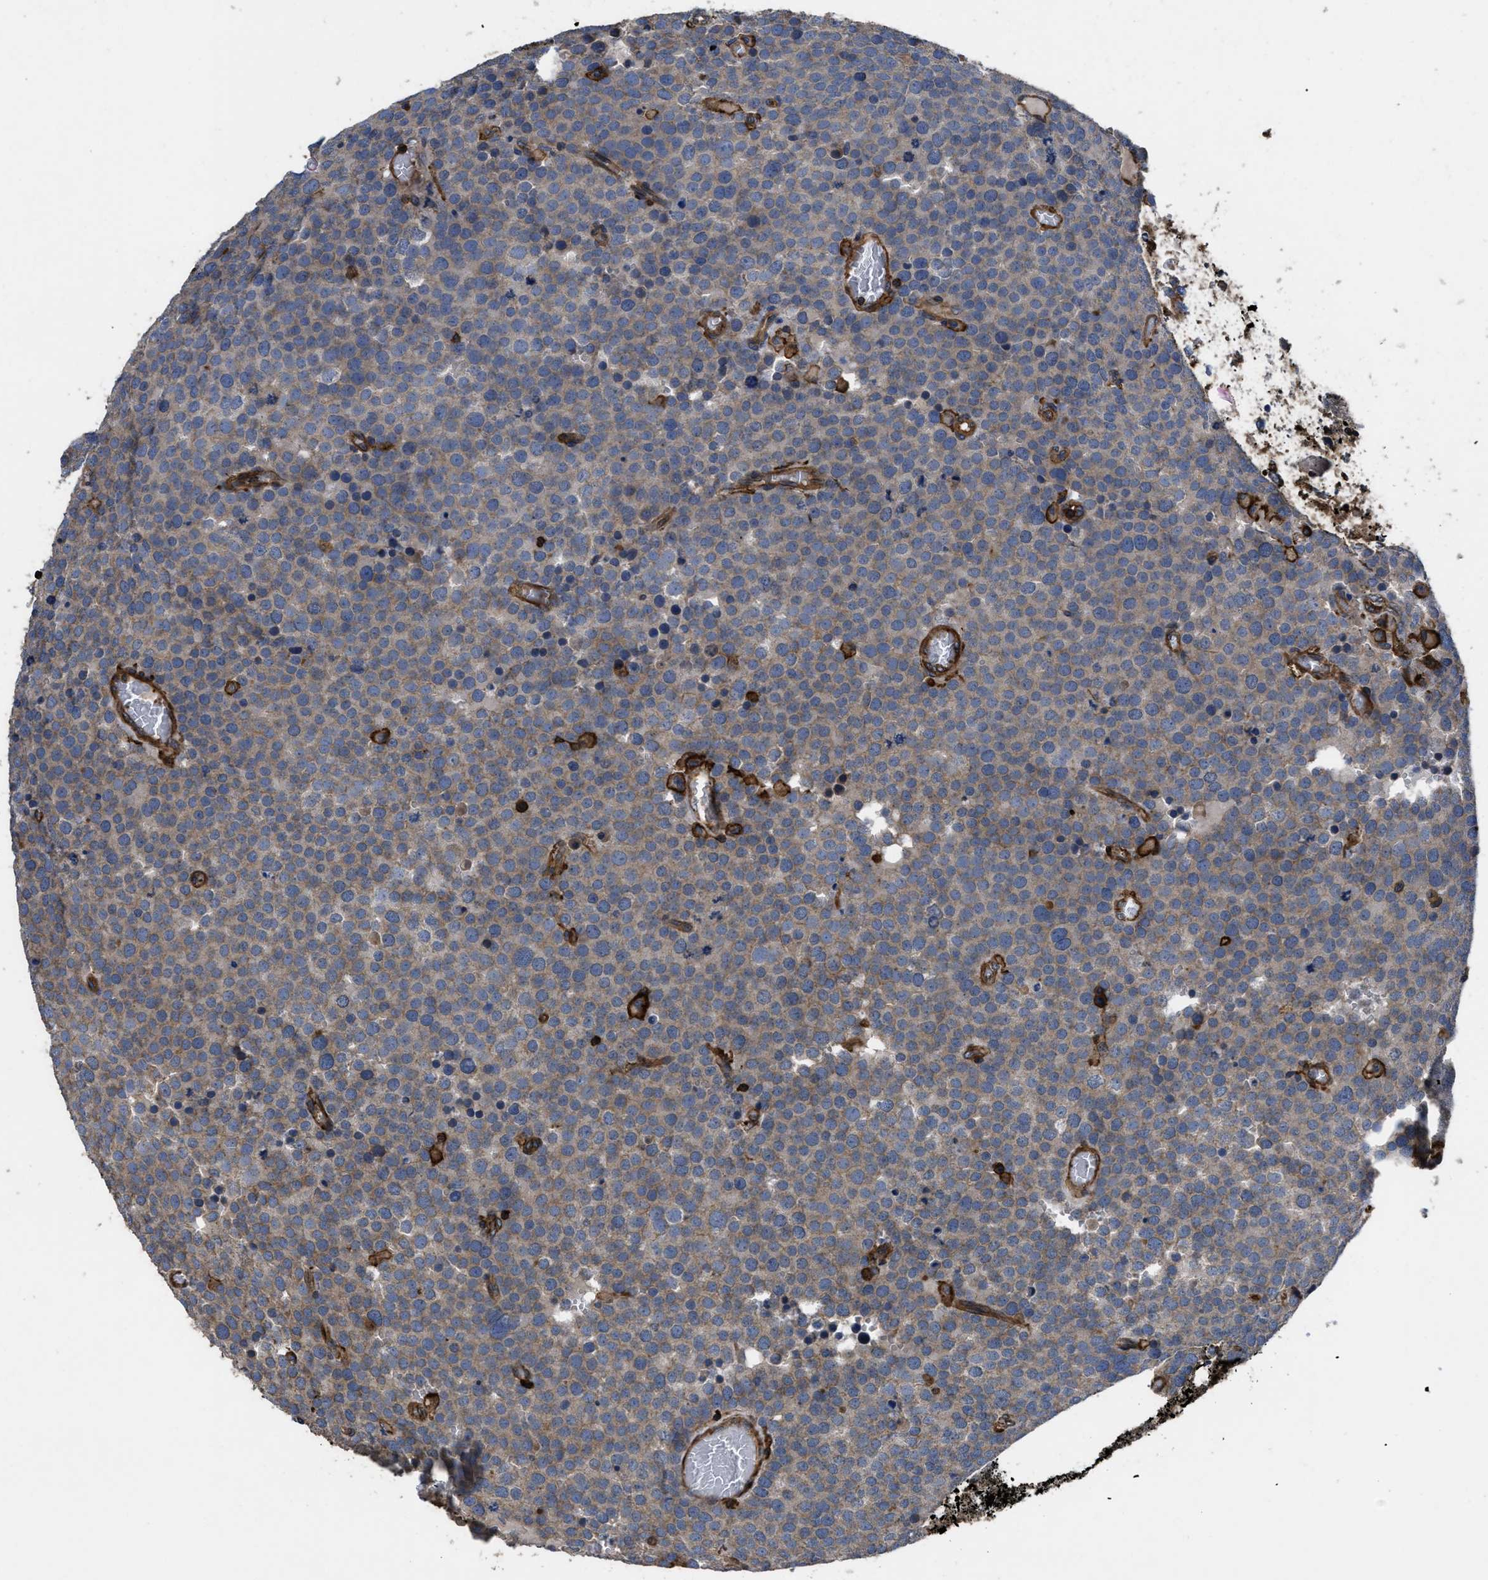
{"staining": {"intensity": "weak", "quantity": ">75%", "location": "cytoplasmic/membranous"}, "tissue": "testis cancer", "cell_type": "Tumor cells", "image_type": "cancer", "snomed": [{"axis": "morphology", "description": "Normal tissue, NOS"}, {"axis": "morphology", "description": "Seminoma, NOS"}, {"axis": "topography", "description": "Testis"}], "caption": "Weak cytoplasmic/membranous protein expression is identified in about >75% of tumor cells in testis cancer (seminoma).", "gene": "SCUBE2", "patient": {"sex": "male", "age": 71}}